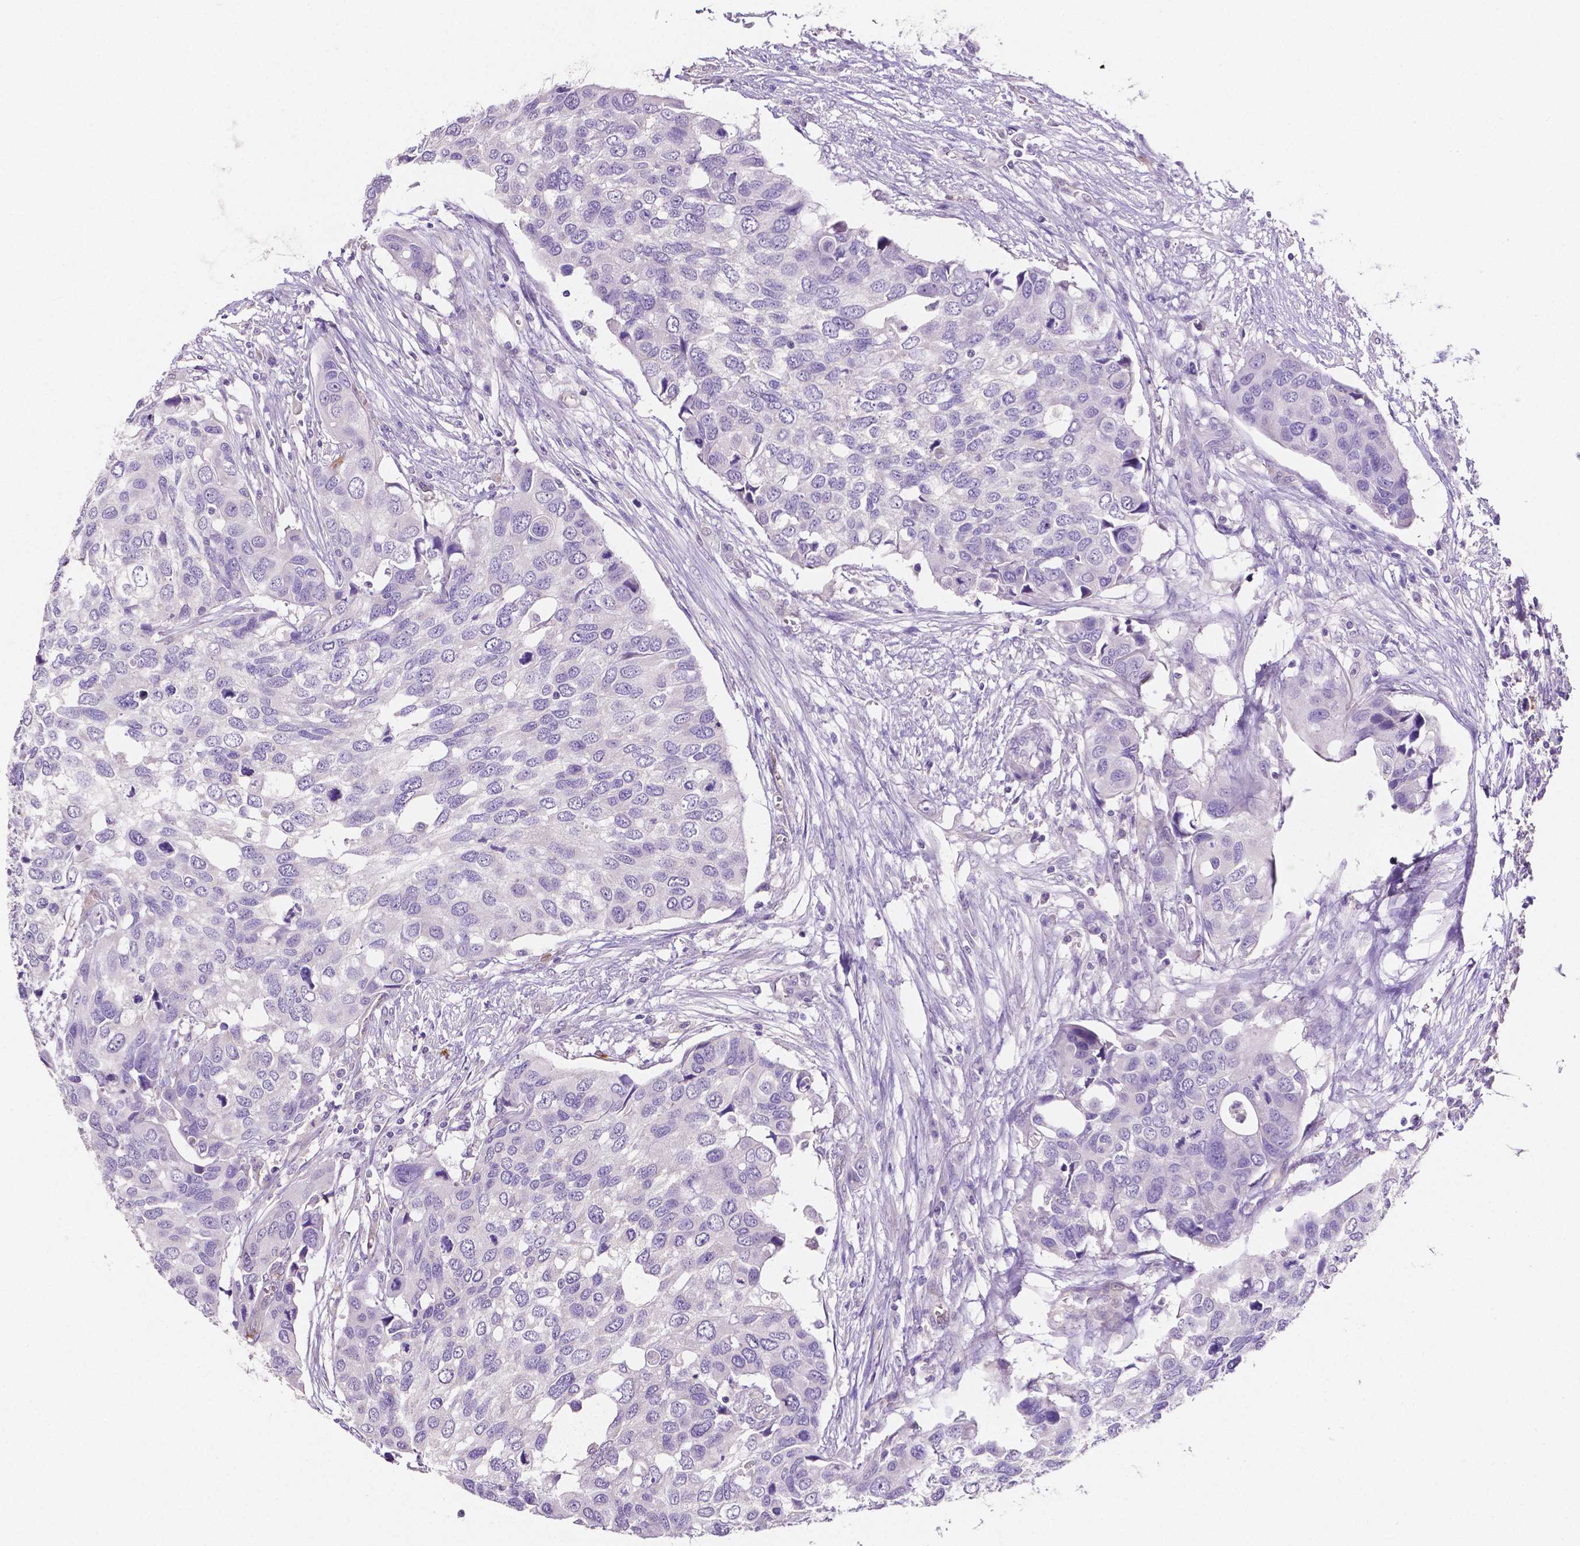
{"staining": {"intensity": "negative", "quantity": "none", "location": "none"}, "tissue": "urothelial cancer", "cell_type": "Tumor cells", "image_type": "cancer", "snomed": [{"axis": "morphology", "description": "Urothelial carcinoma, High grade"}, {"axis": "topography", "description": "Urinary bladder"}], "caption": "Immunohistochemical staining of human urothelial carcinoma (high-grade) shows no significant positivity in tumor cells.", "gene": "MMP9", "patient": {"sex": "male", "age": 60}}